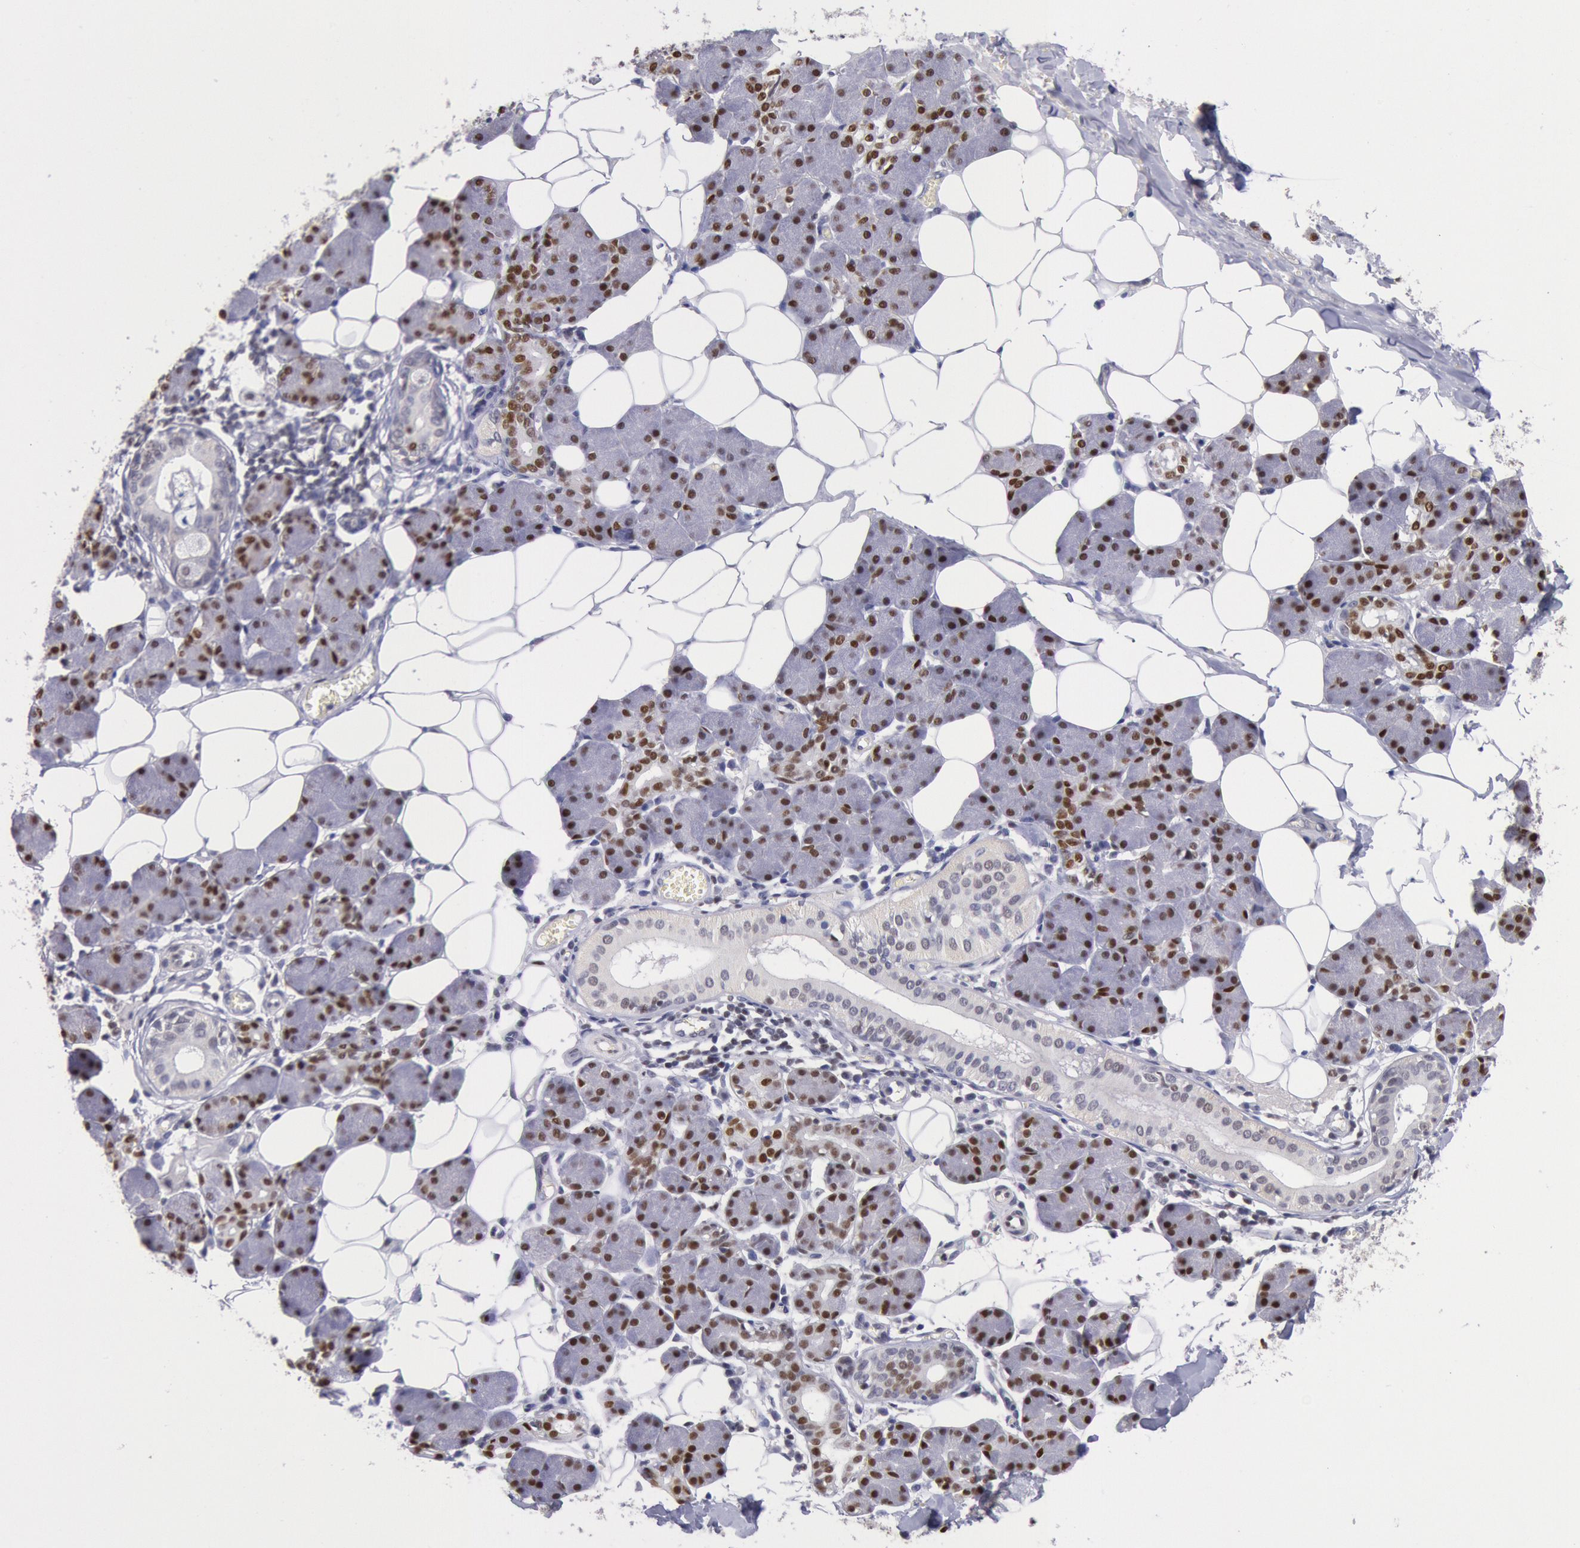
{"staining": {"intensity": "moderate", "quantity": "25%-75%", "location": "nuclear"}, "tissue": "salivary gland", "cell_type": "Glandular cells", "image_type": "normal", "snomed": [{"axis": "morphology", "description": "Normal tissue, NOS"}, {"axis": "morphology", "description": "Adenoma, NOS"}, {"axis": "topography", "description": "Salivary gland"}], "caption": "Protein expression analysis of normal human salivary gland reveals moderate nuclear staining in approximately 25%-75% of glandular cells.", "gene": "RPS6KA5", "patient": {"sex": "female", "age": 32}}